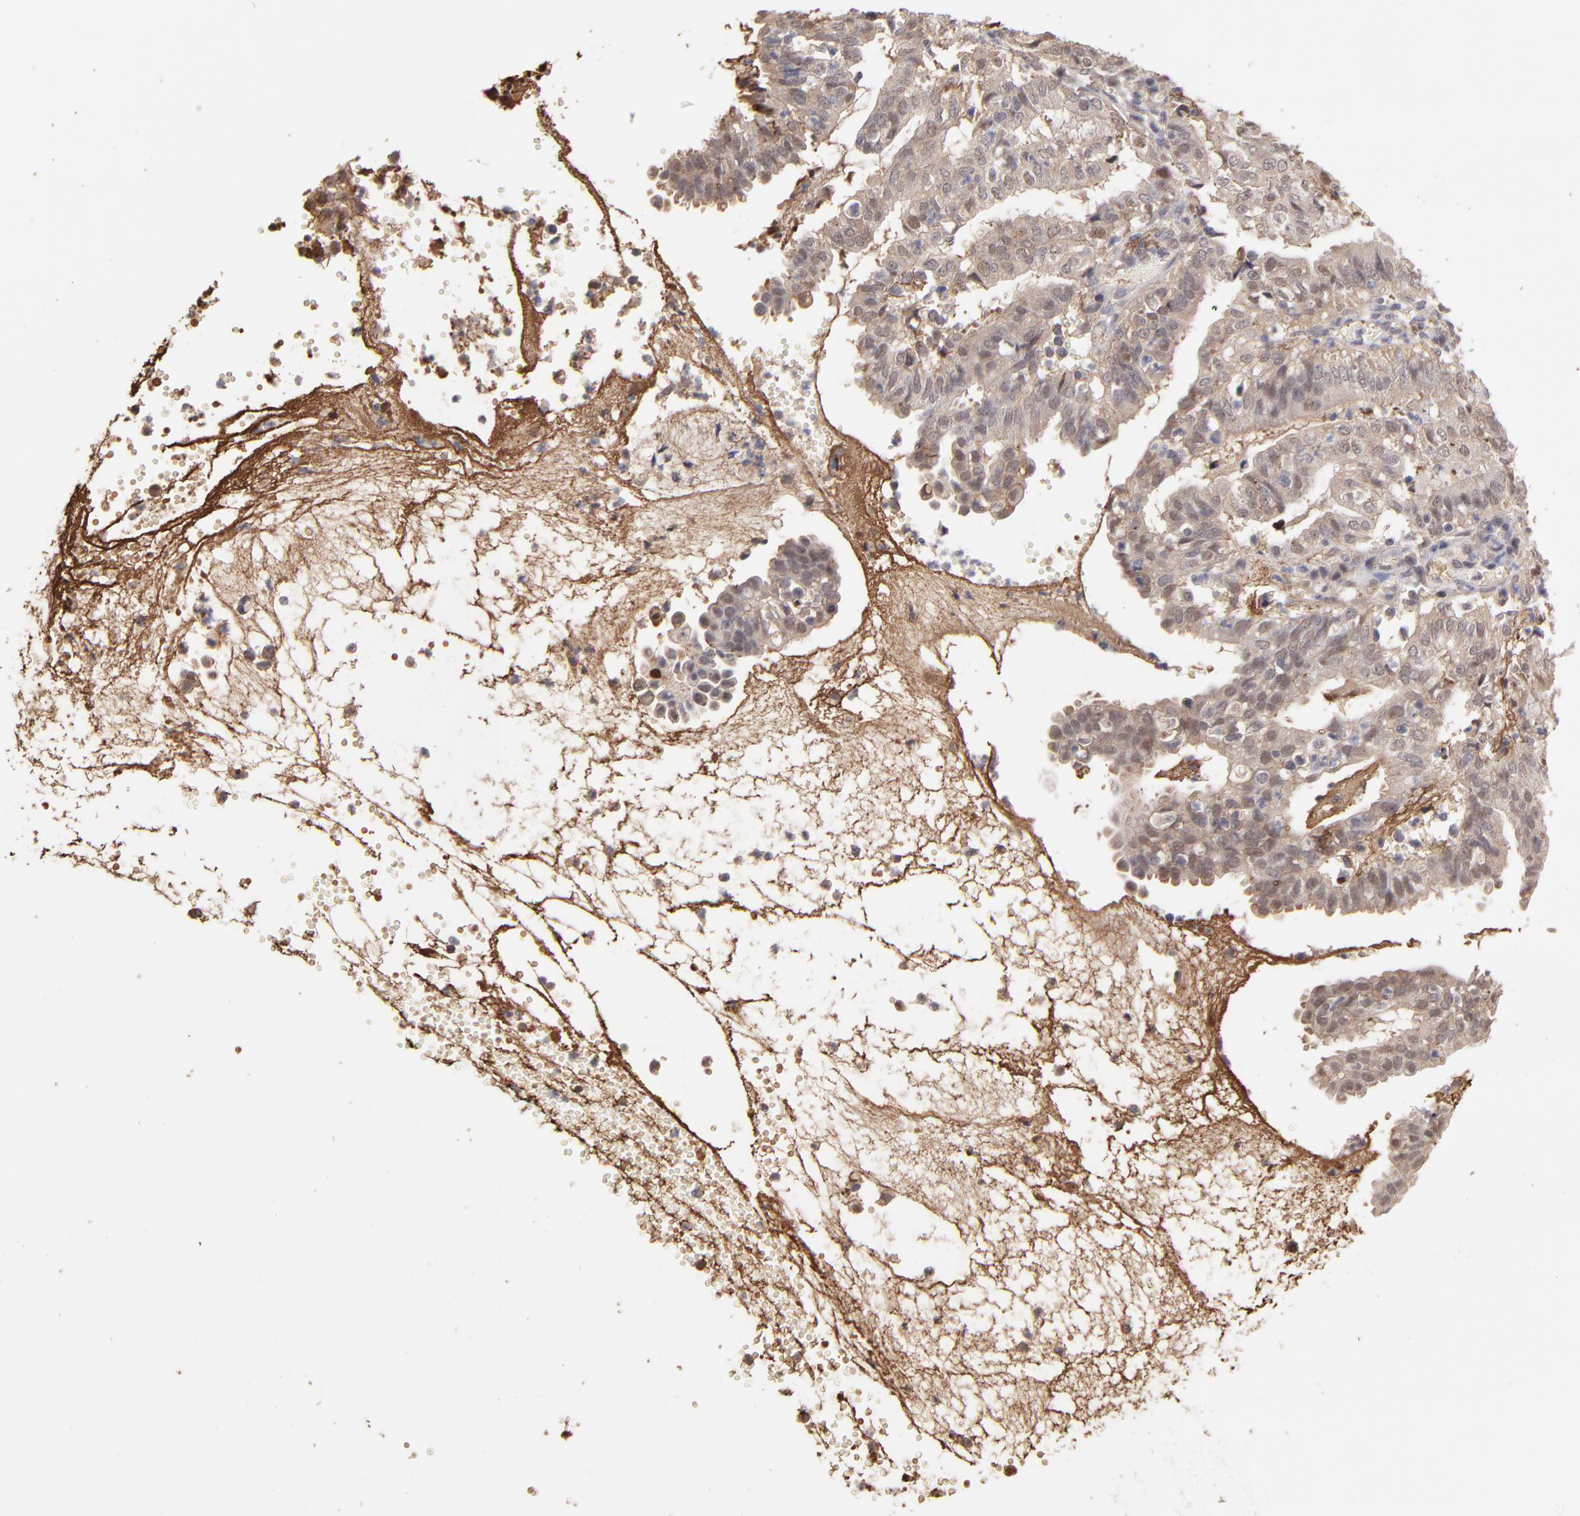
{"staining": {"intensity": "weak", "quantity": "<25%", "location": "cytoplasmic/membranous,nuclear"}, "tissue": "endometrial cancer", "cell_type": "Tumor cells", "image_type": "cancer", "snomed": [{"axis": "morphology", "description": "Adenocarcinoma, NOS"}, {"axis": "topography", "description": "Endometrium"}], "caption": "Human adenocarcinoma (endometrial) stained for a protein using immunohistochemistry (IHC) displays no expression in tumor cells.", "gene": "PSMD14", "patient": {"sex": "female", "age": 66}}